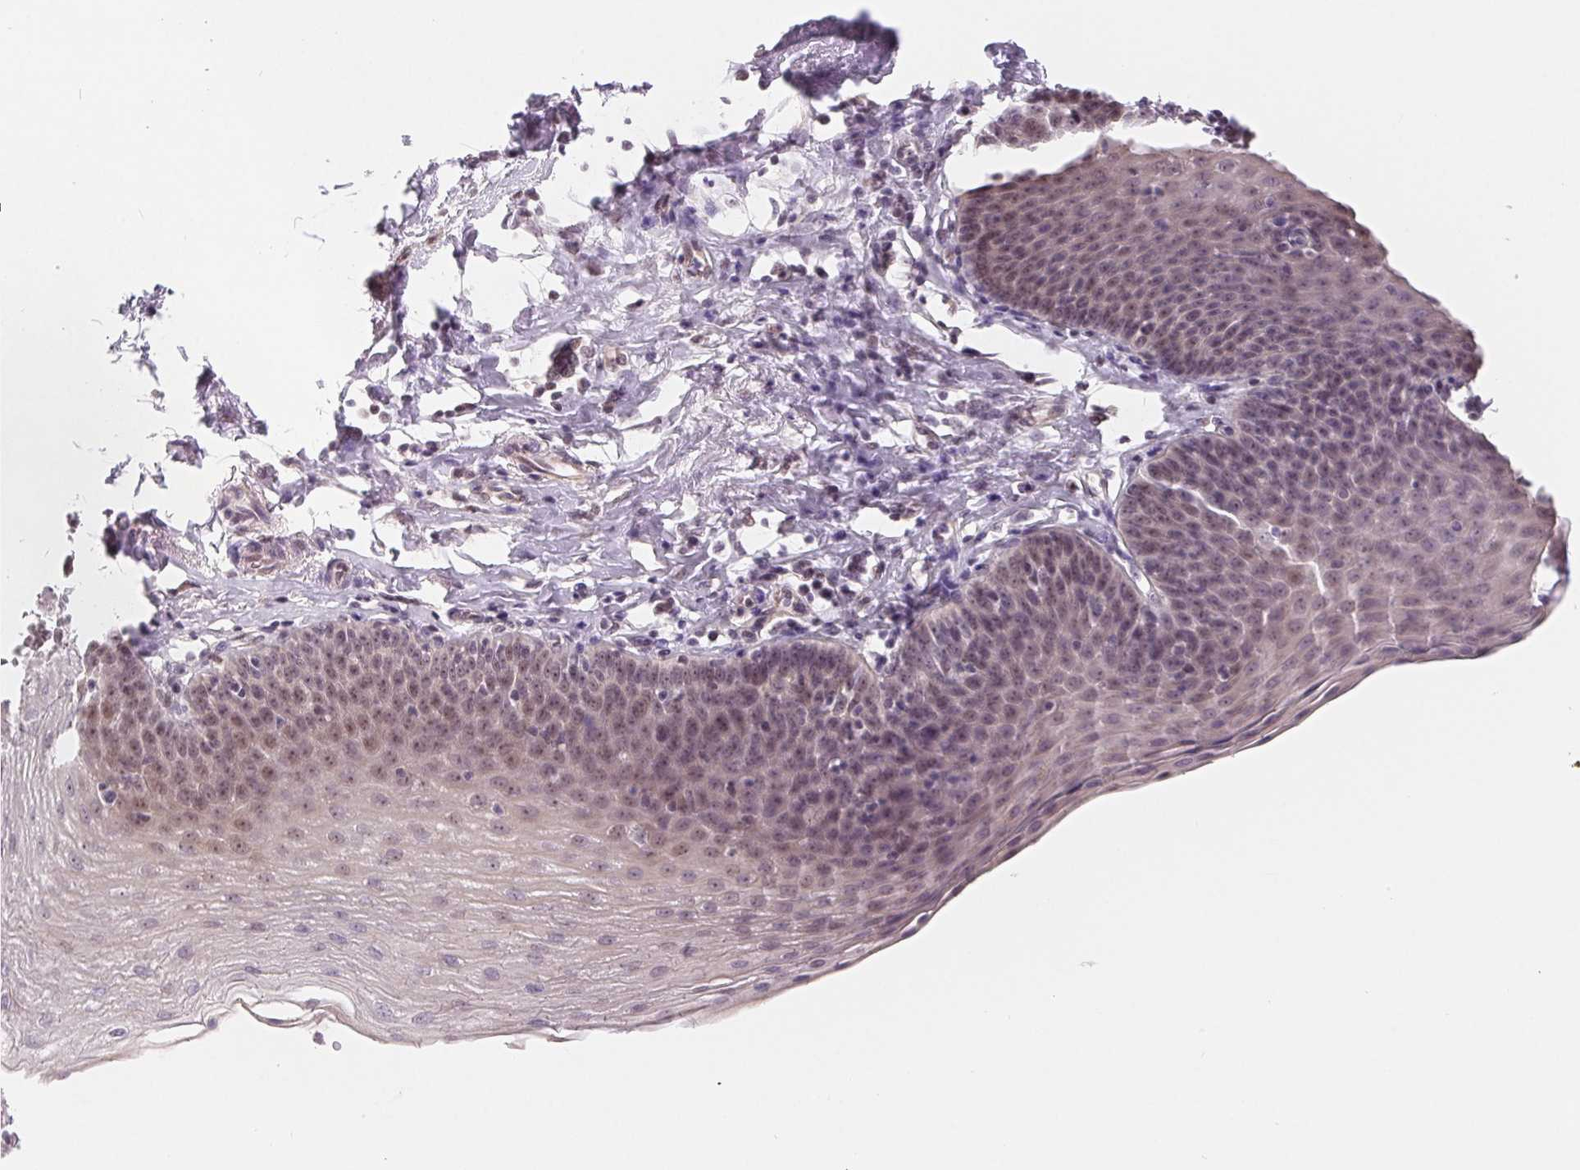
{"staining": {"intensity": "moderate", "quantity": "25%-75%", "location": "nuclear"}, "tissue": "esophagus", "cell_type": "Squamous epithelial cells", "image_type": "normal", "snomed": [{"axis": "morphology", "description": "Normal tissue, NOS"}, {"axis": "topography", "description": "Esophagus"}], "caption": "Esophagus stained with DAB IHC exhibits medium levels of moderate nuclear expression in approximately 25%-75% of squamous epithelial cells.", "gene": "LCA5L", "patient": {"sex": "female", "age": 81}}